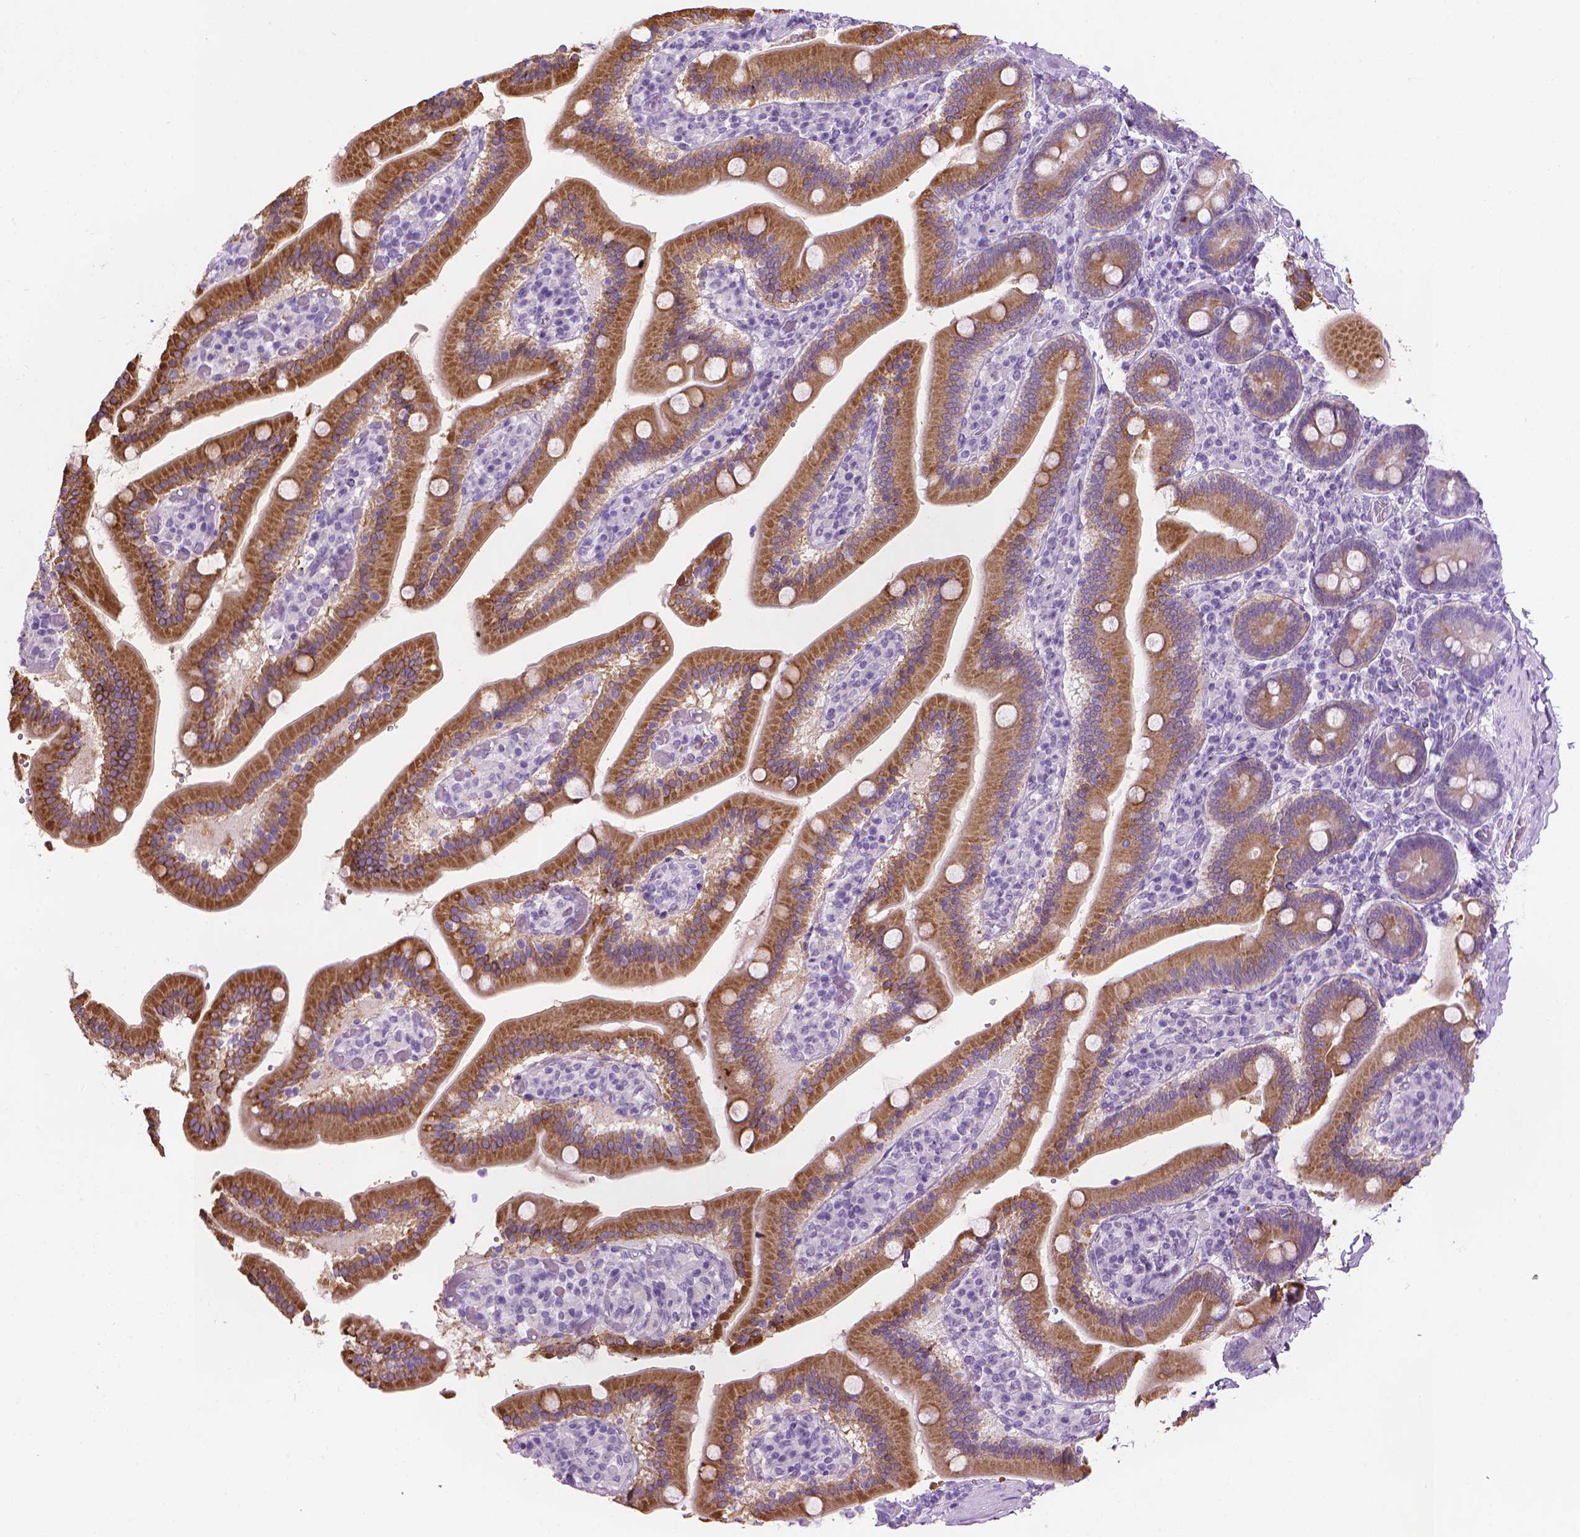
{"staining": {"intensity": "moderate", "quantity": "25%-75%", "location": "cytoplasmic/membranous"}, "tissue": "duodenum", "cell_type": "Glandular cells", "image_type": "normal", "snomed": [{"axis": "morphology", "description": "Normal tissue, NOS"}, {"axis": "topography", "description": "Duodenum"}], "caption": "Duodenum stained with IHC exhibits moderate cytoplasmic/membranous staining in approximately 25%-75% of glandular cells. Immunohistochemistry stains the protein of interest in brown and the nuclei are stained blue.", "gene": "TTC29", "patient": {"sex": "female", "age": 62}}